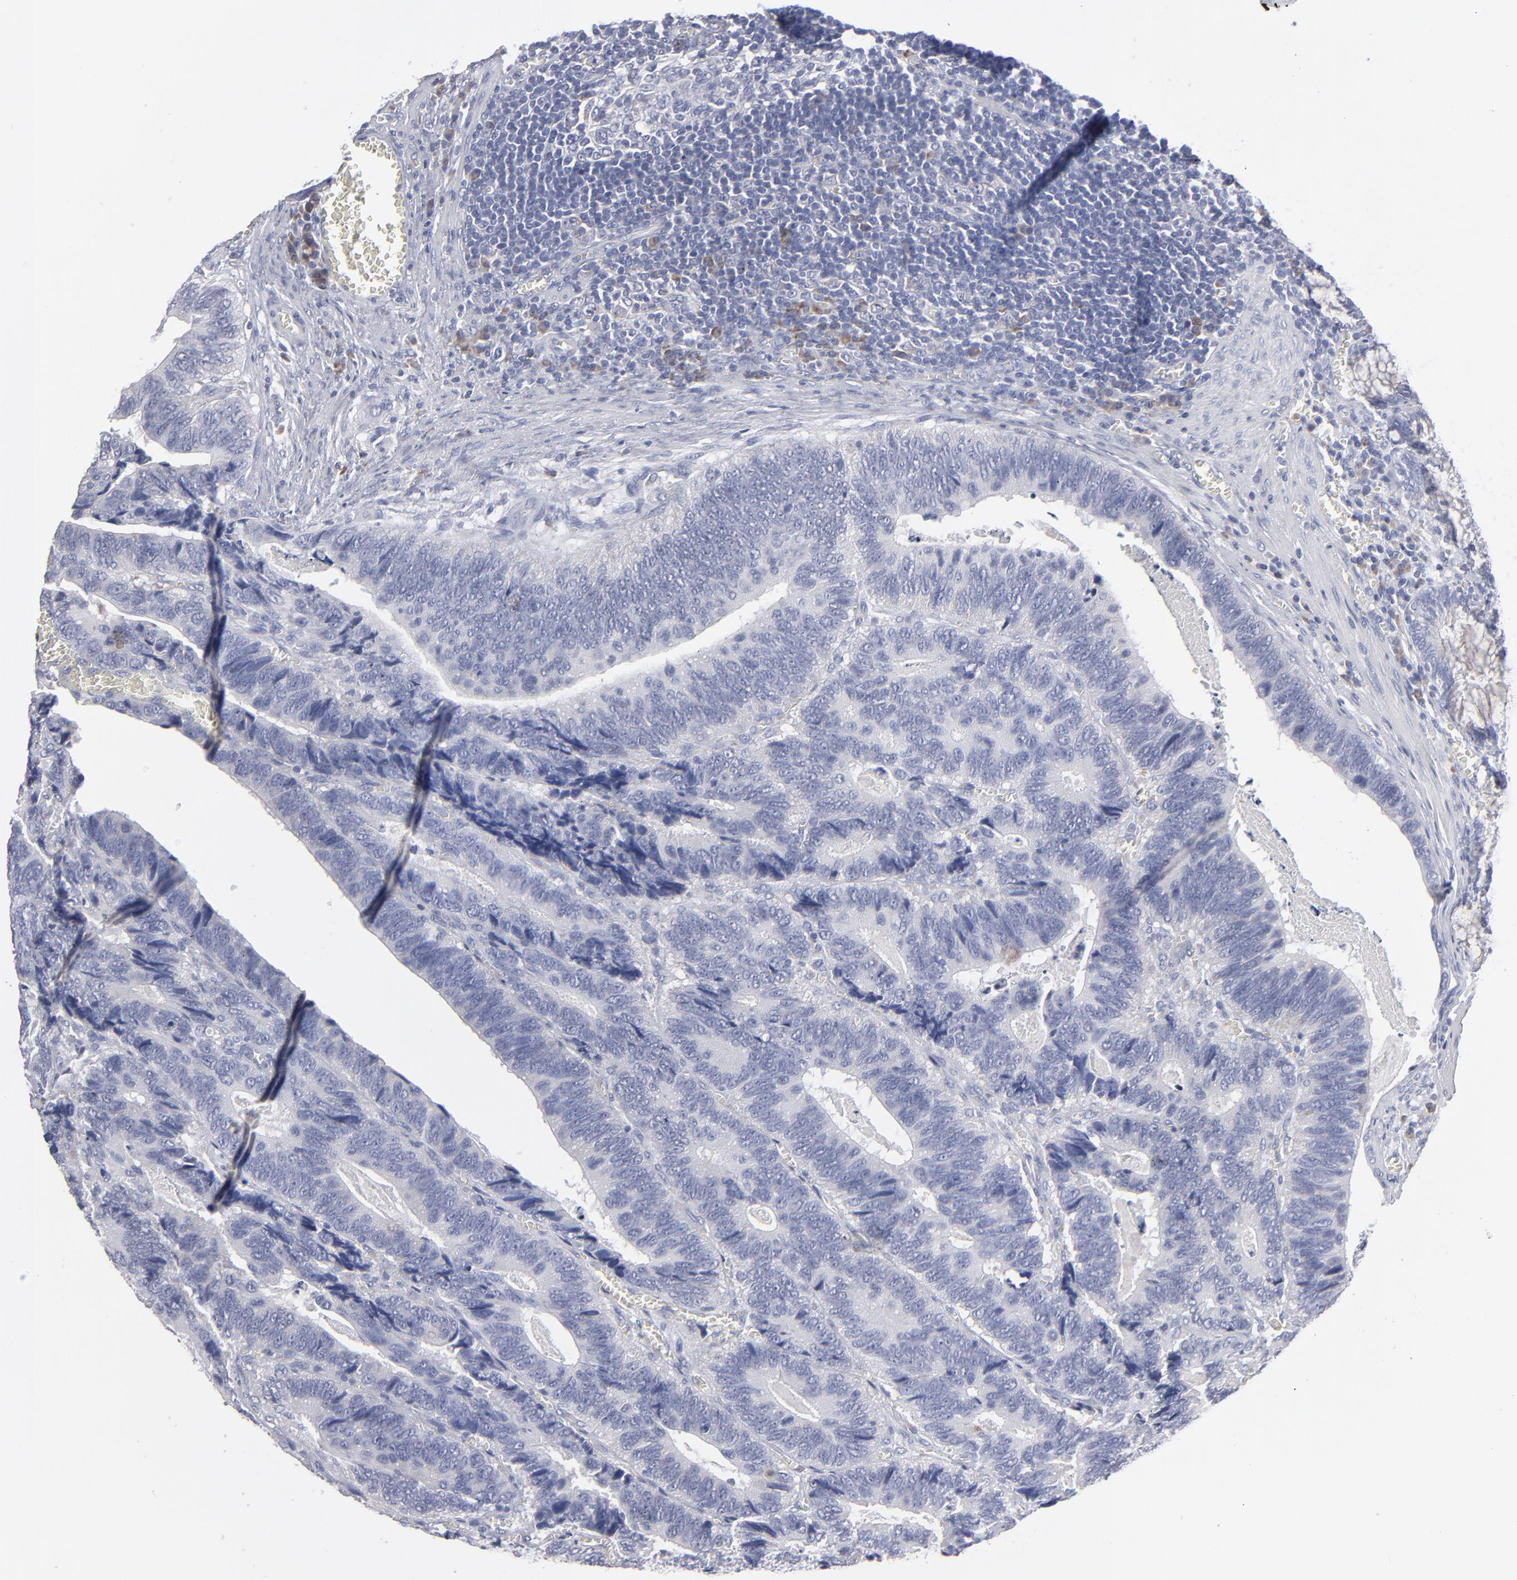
{"staining": {"intensity": "weak", "quantity": "<25%", "location": "cytoplasmic/membranous"}, "tissue": "colorectal cancer", "cell_type": "Tumor cells", "image_type": "cancer", "snomed": [{"axis": "morphology", "description": "Adenocarcinoma, NOS"}, {"axis": "topography", "description": "Colon"}], "caption": "This micrograph is of adenocarcinoma (colorectal) stained with immunohistochemistry to label a protein in brown with the nuclei are counter-stained blue. There is no expression in tumor cells.", "gene": "CCDC80", "patient": {"sex": "male", "age": 72}}